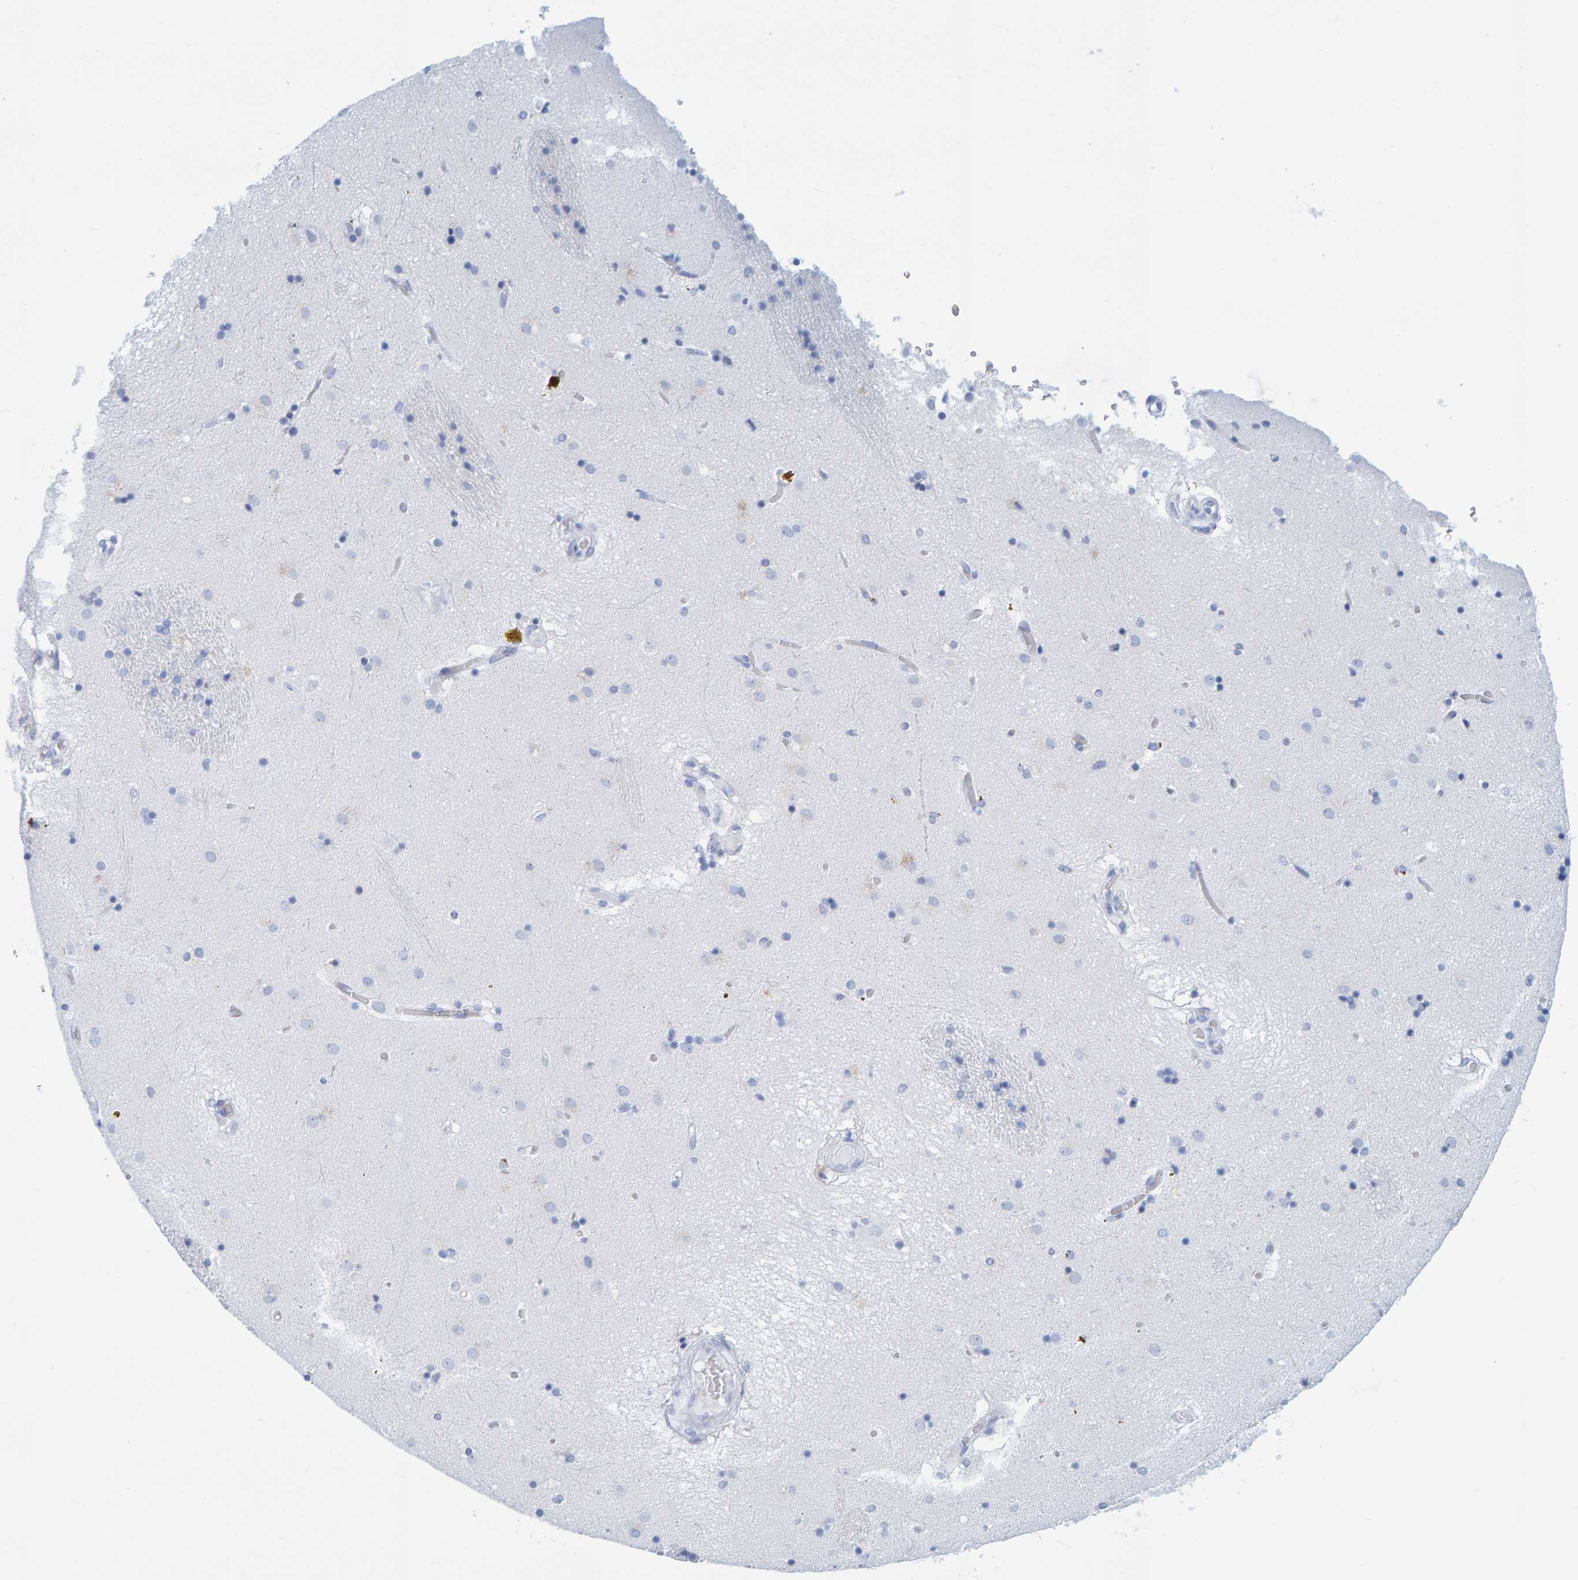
{"staining": {"intensity": "negative", "quantity": "none", "location": "none"}, "tissue": "caudate", "cell_type": "Glial cells", "image_type": "normal", "snomed": [{"axis": "morphology", "description": "Normal tissue, NOS"}, {"axis": "topography", "description": "Lateral ventricle wall"}], "caption": "IHC photomicrograph of benign caudate: human caudate stained with DAB (3,3'-diaminobenzidine) shows no significant protein staining in glial cells. (DAB (3,3'-diaminobenzidine) immunohistochemistry (IHC) visualized using brightfield microscopy, high magnification).", "gene": "SFTPC", "patient": {"sex": "male", "age": 70}}